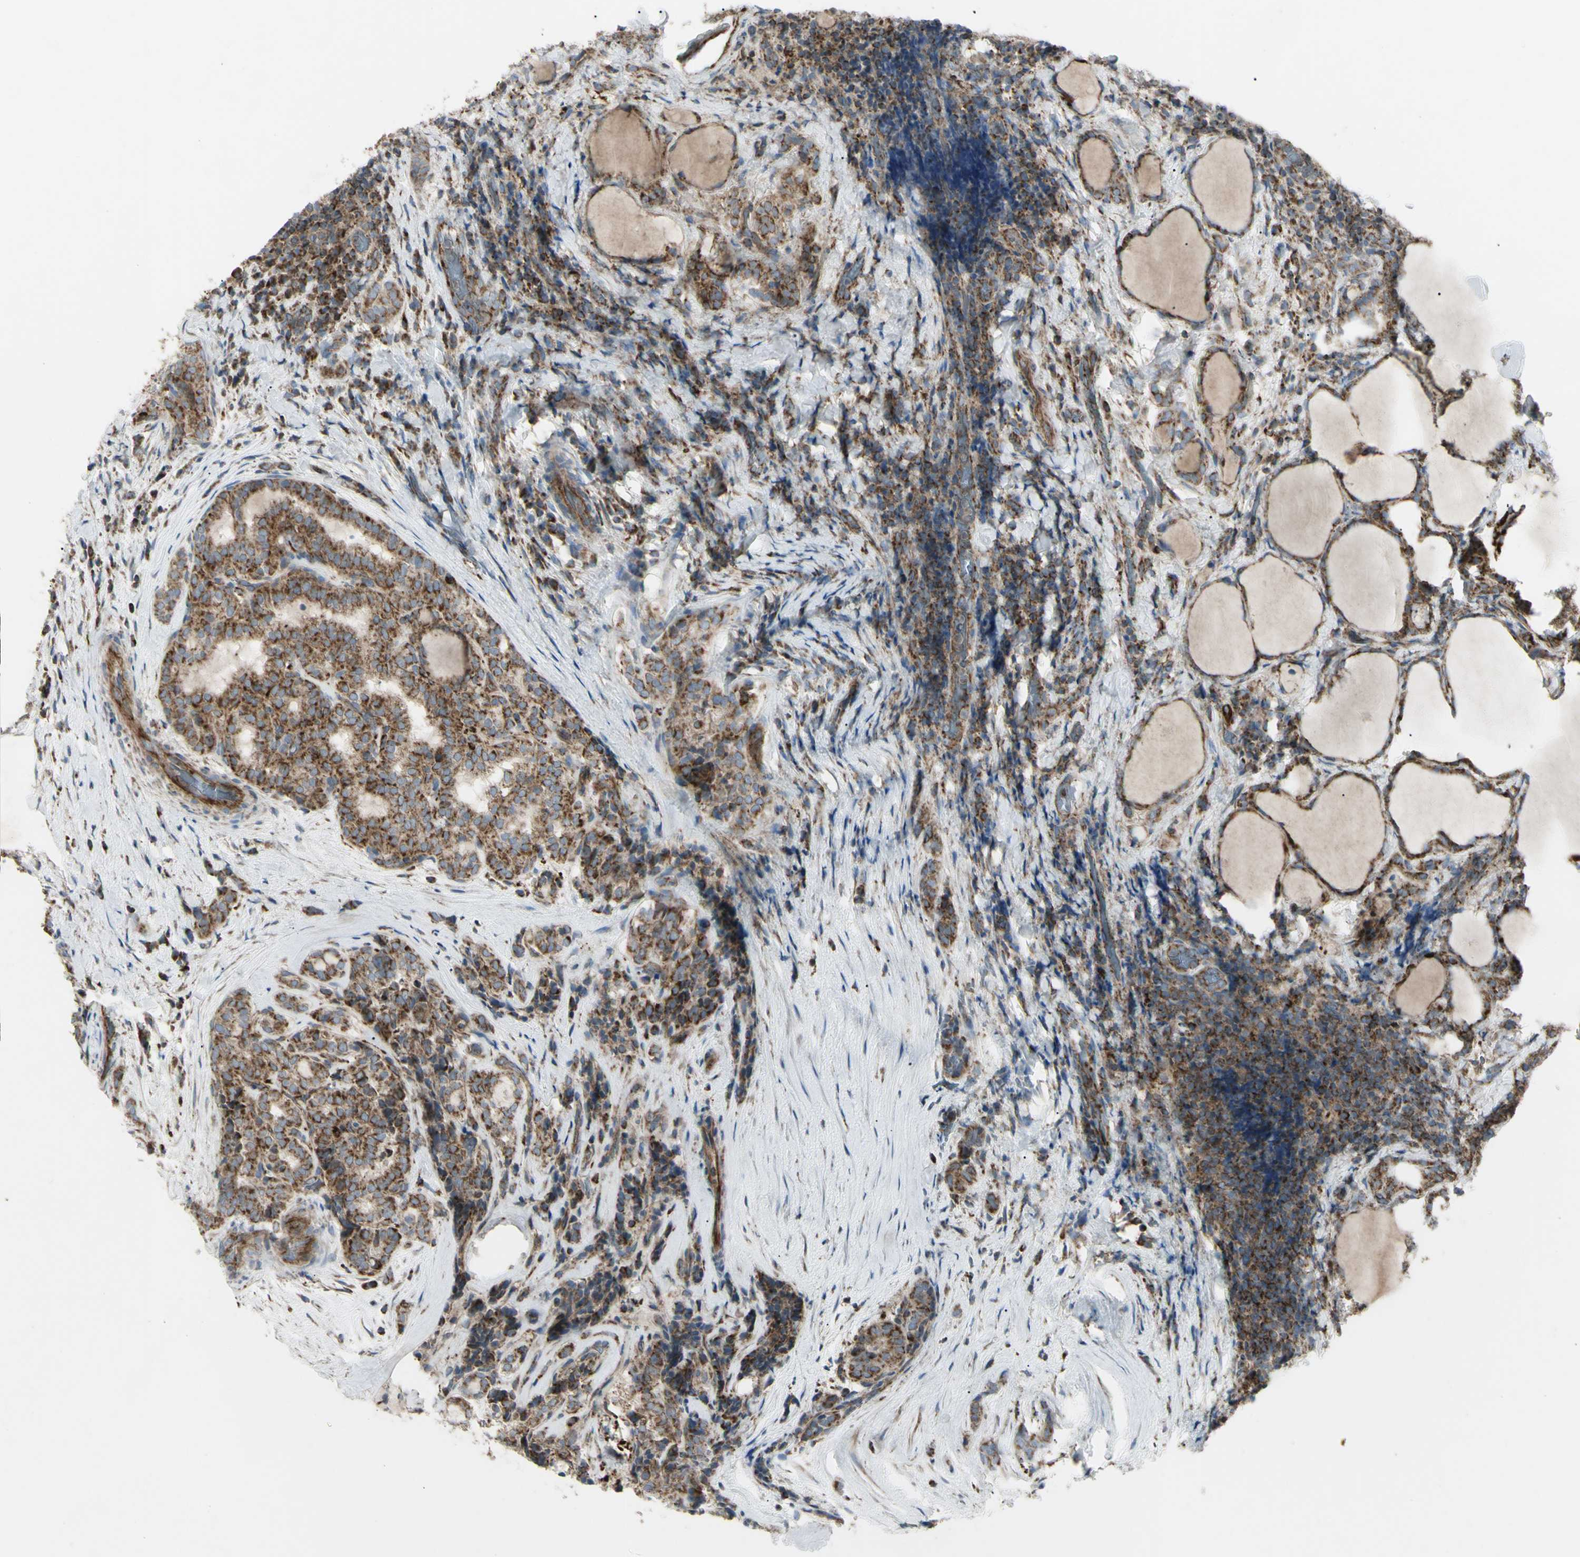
{"staining": {"intensity": "strong", "quantity": ">75%", "location": "cytoplasmic/membranous"}, "tissue": "thyroid cancer", "cell_type": "Tumor cells", "image_type": "cancer", "snomed": [{"axis": "morphology", "description": "Normal tissue, NOS"}, {"axis": "morphology", "description": "Papillary adenocarcinoma, NOS"}, {"axis": "topography", "description": "Thyroid gland"}], "caption": "Strong cytoplasmic/membranous positivity for a protein is present in approximately >75% of tumor cells of thyroid cancer using immunohistochemistry.", "gene": "CYB5R1", "patient": {"sex": "female", "age": 30}}